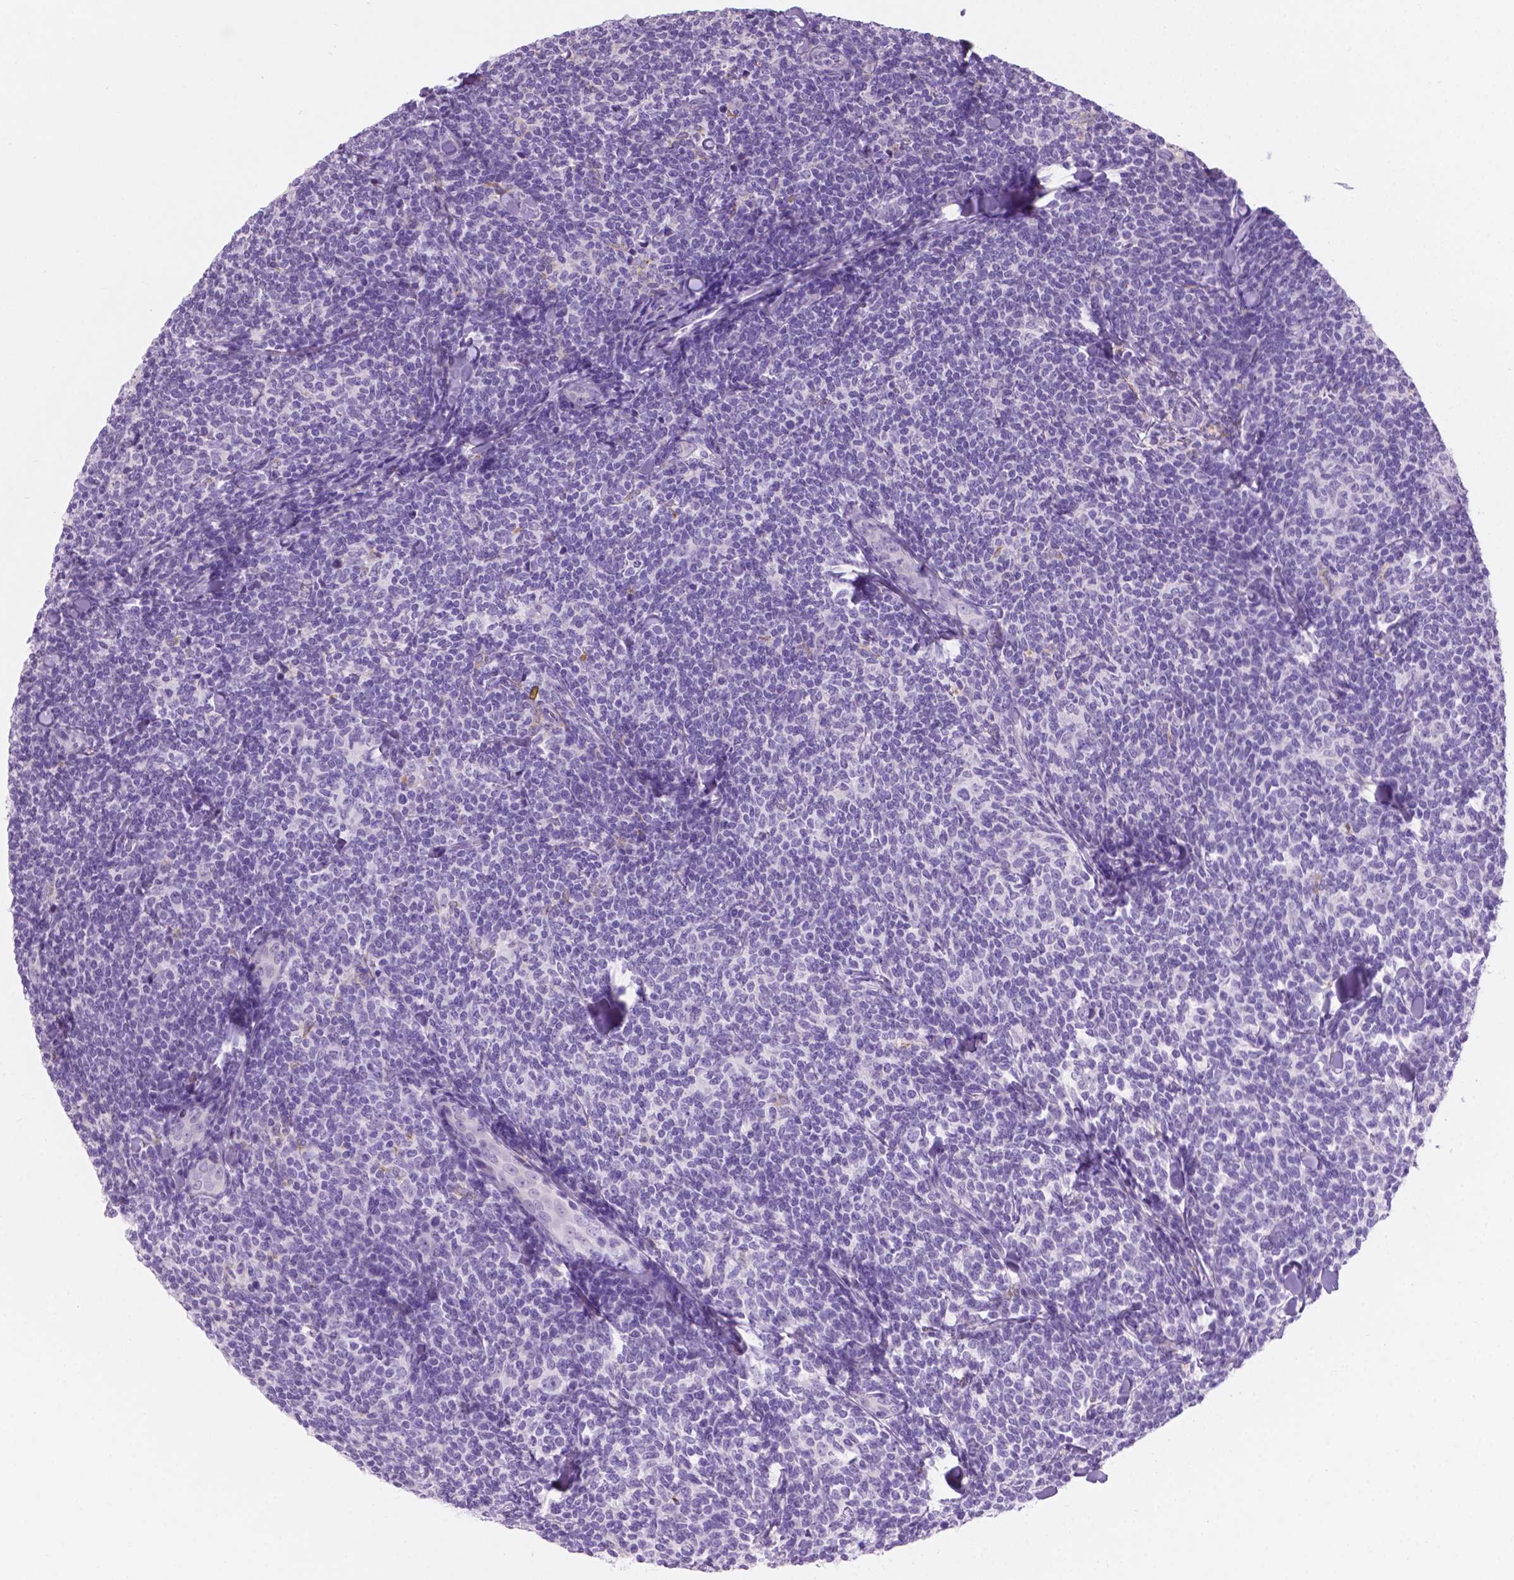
{"staining": {"intensity": "negative", "quantity": "none", "location": "none"}, "tissue": "lymphoma", "cell_type": "Tumor cells", "image_type": "cancer", "snomed": [{"axis": "morphology", "description": "Malignant lymphoma, non-Hodgkin's type, Low grade"}, {"axis": "topography", "description": "Lymph node"}], "caption": "High magnification brightfield microscopy of malignant lymphoma, non-Hodgkin's type (low-grade) stained with DAB (brown) and counterstained with hematoxylin (blue): tumor cells show no significant staining. (DAB (3,3'-diaminobenzidine) IHC visualized using brightfield microscopy, high magnification).", "gene": "GRIN2B", "patient": {"sex": "female", "age": 56}}